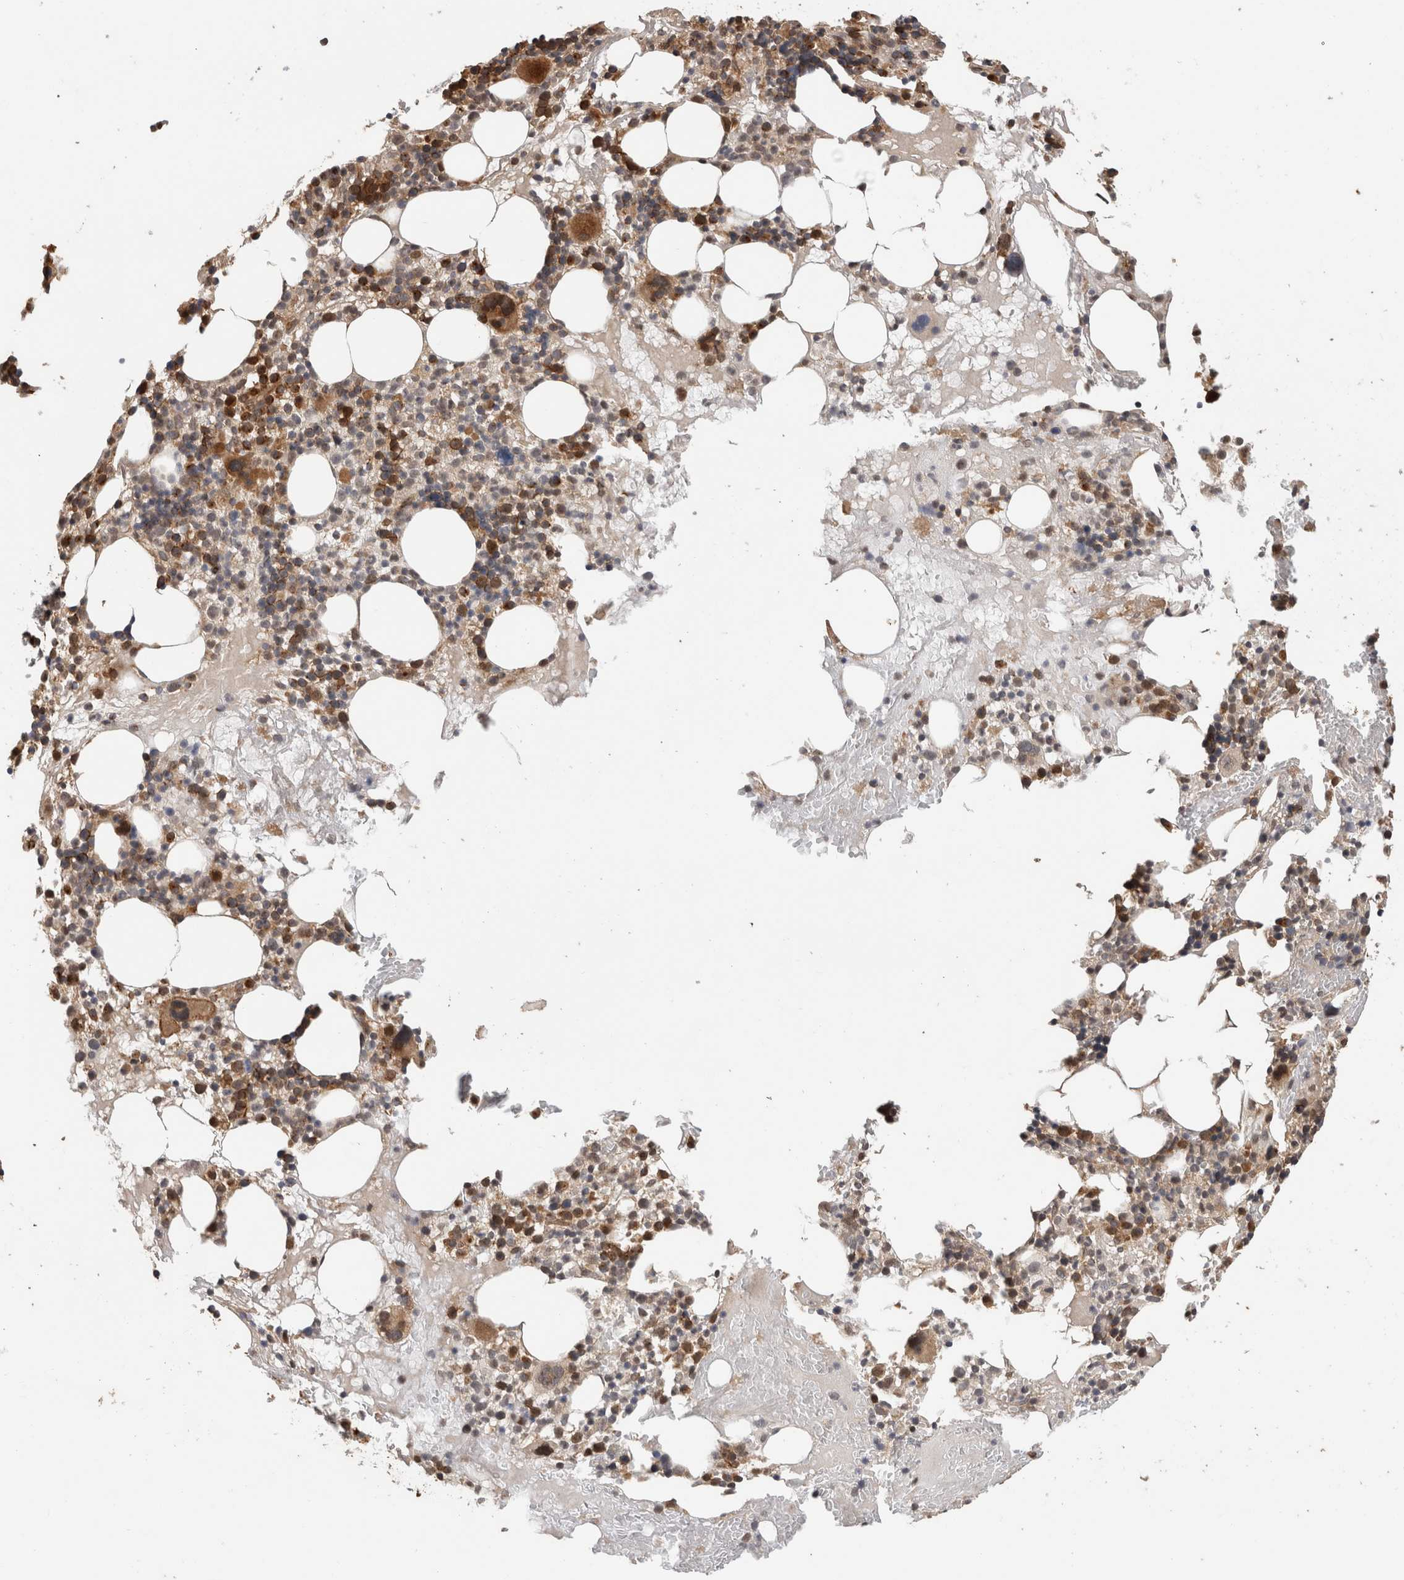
{"staining": {"intensity": "strong", "quantity": "25%-75%", "location": "cytoplasmic/membranous"}, "tissue": "bone marrow", "cell_type": "Hematopoietic cells", "image_type": "normal", "snomed": [{"axis": "morphology", "description": "Normal tissue, NOS"}, {"axis": "morphology", "description": "Inflammation, NOS"}, {"axis": "topography", "description": "Bone marrow"}], "caption": "This photomicrograph exhibits immunohistochemistry (IHC) staining of unremarkable bone marrow, with high strong cytoplasmic/membranous expression in about 25%-75% of hematopoietic cells.", "gene": "PCDHB15", "patient": {"sex": "female", "age": 77}}